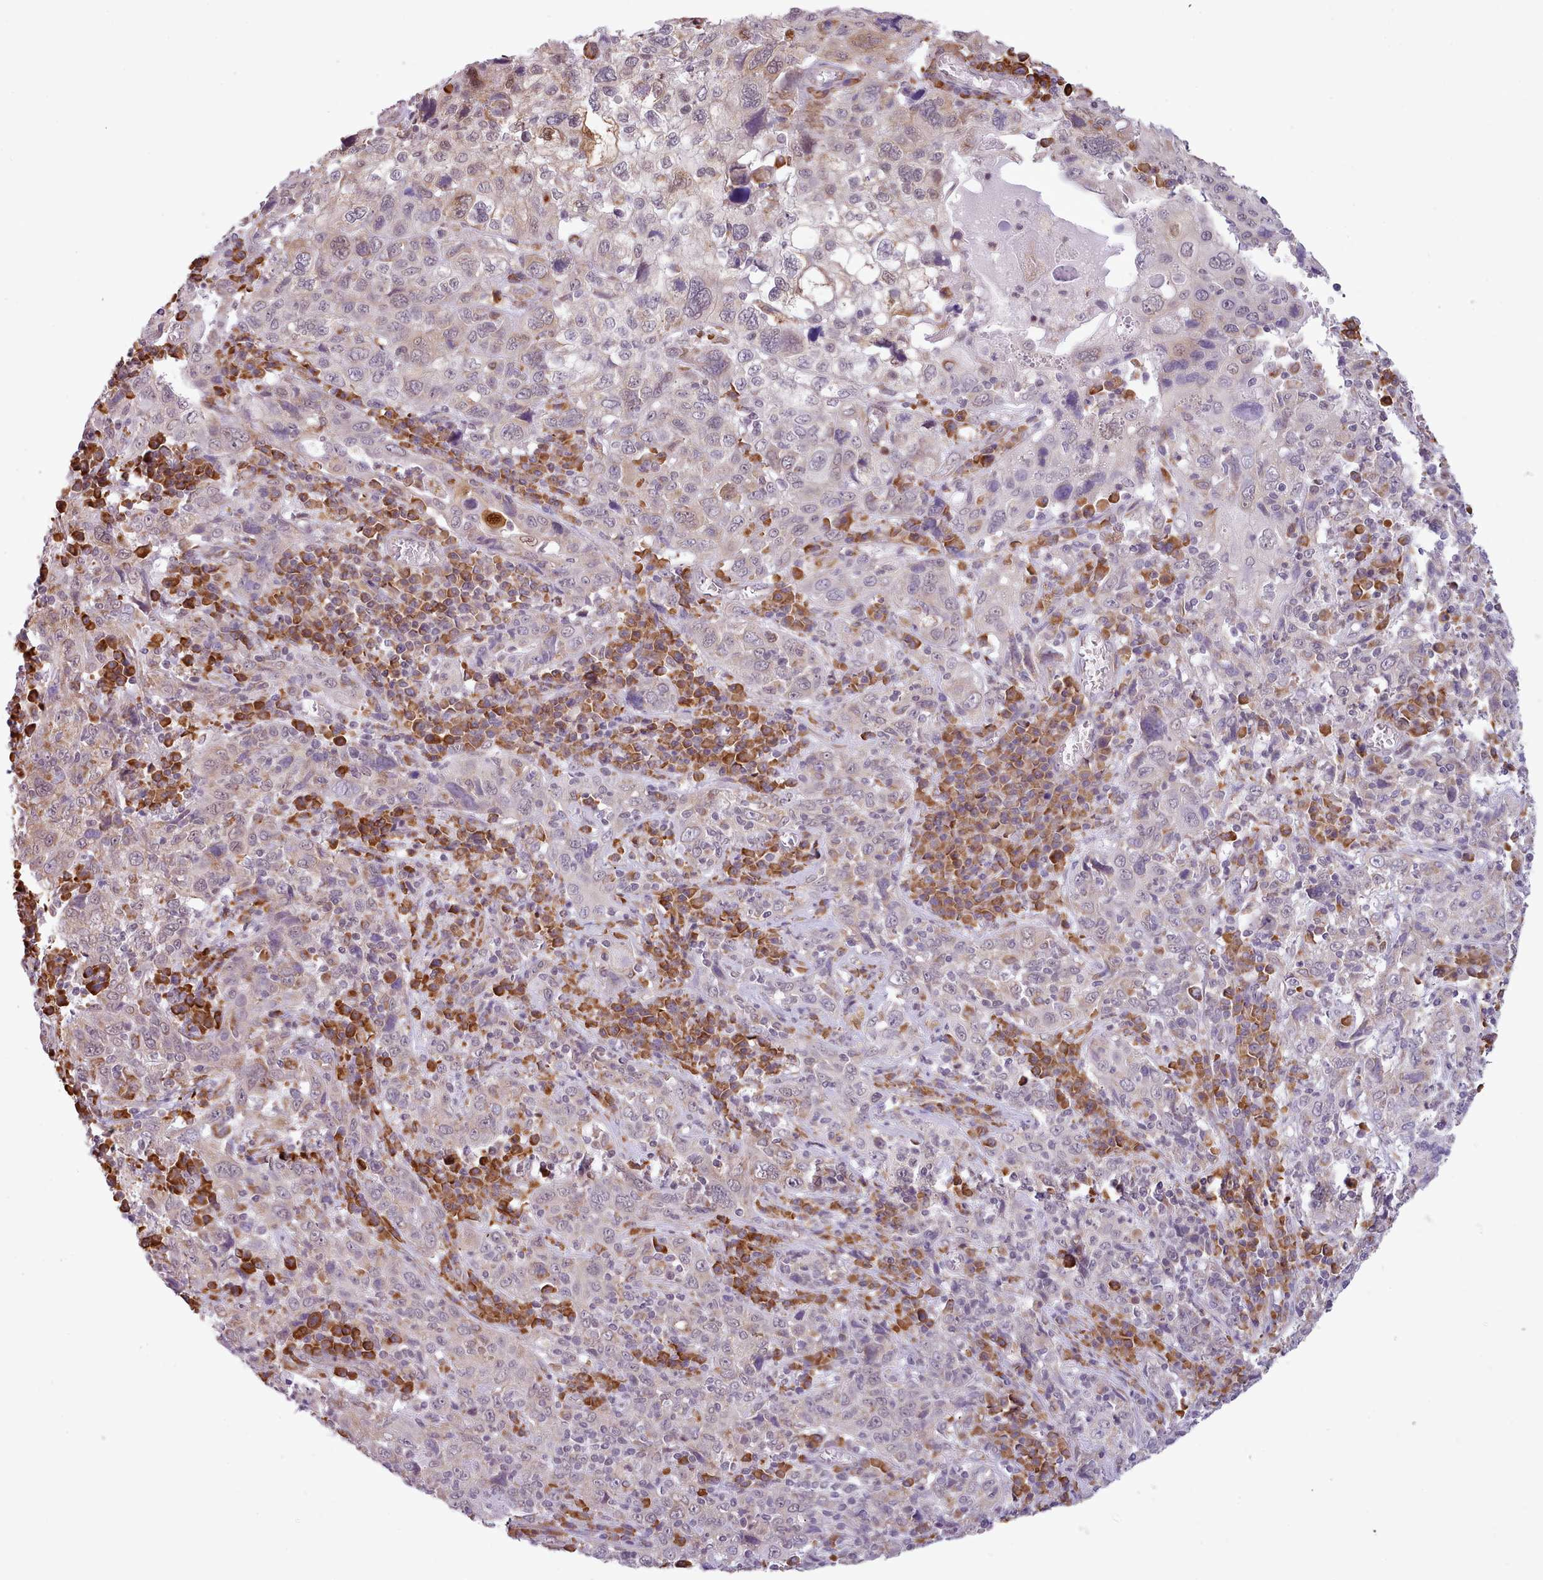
{"staining": {"intensity": "weak", "quantity": "25%-75%", "location": "cytoplasmic/membranous"}, "tissue": "cervical cancer", "cell_type": "Tumor cells", "image_type": "cancer", "snomed": [{"axis": "morphology", "description": "Squamous cell carcinoma, NOS"}, {"axis": "topography", "description": "Cervix"}], "caption": "This is an image of IHC staining of cervical squamous cell carcinoma, which shows weak staining in the cytoplasmic/membranous of tumor cells.", "gene": "SEC61B", "patient": {"sex": "female", "age": 46}}